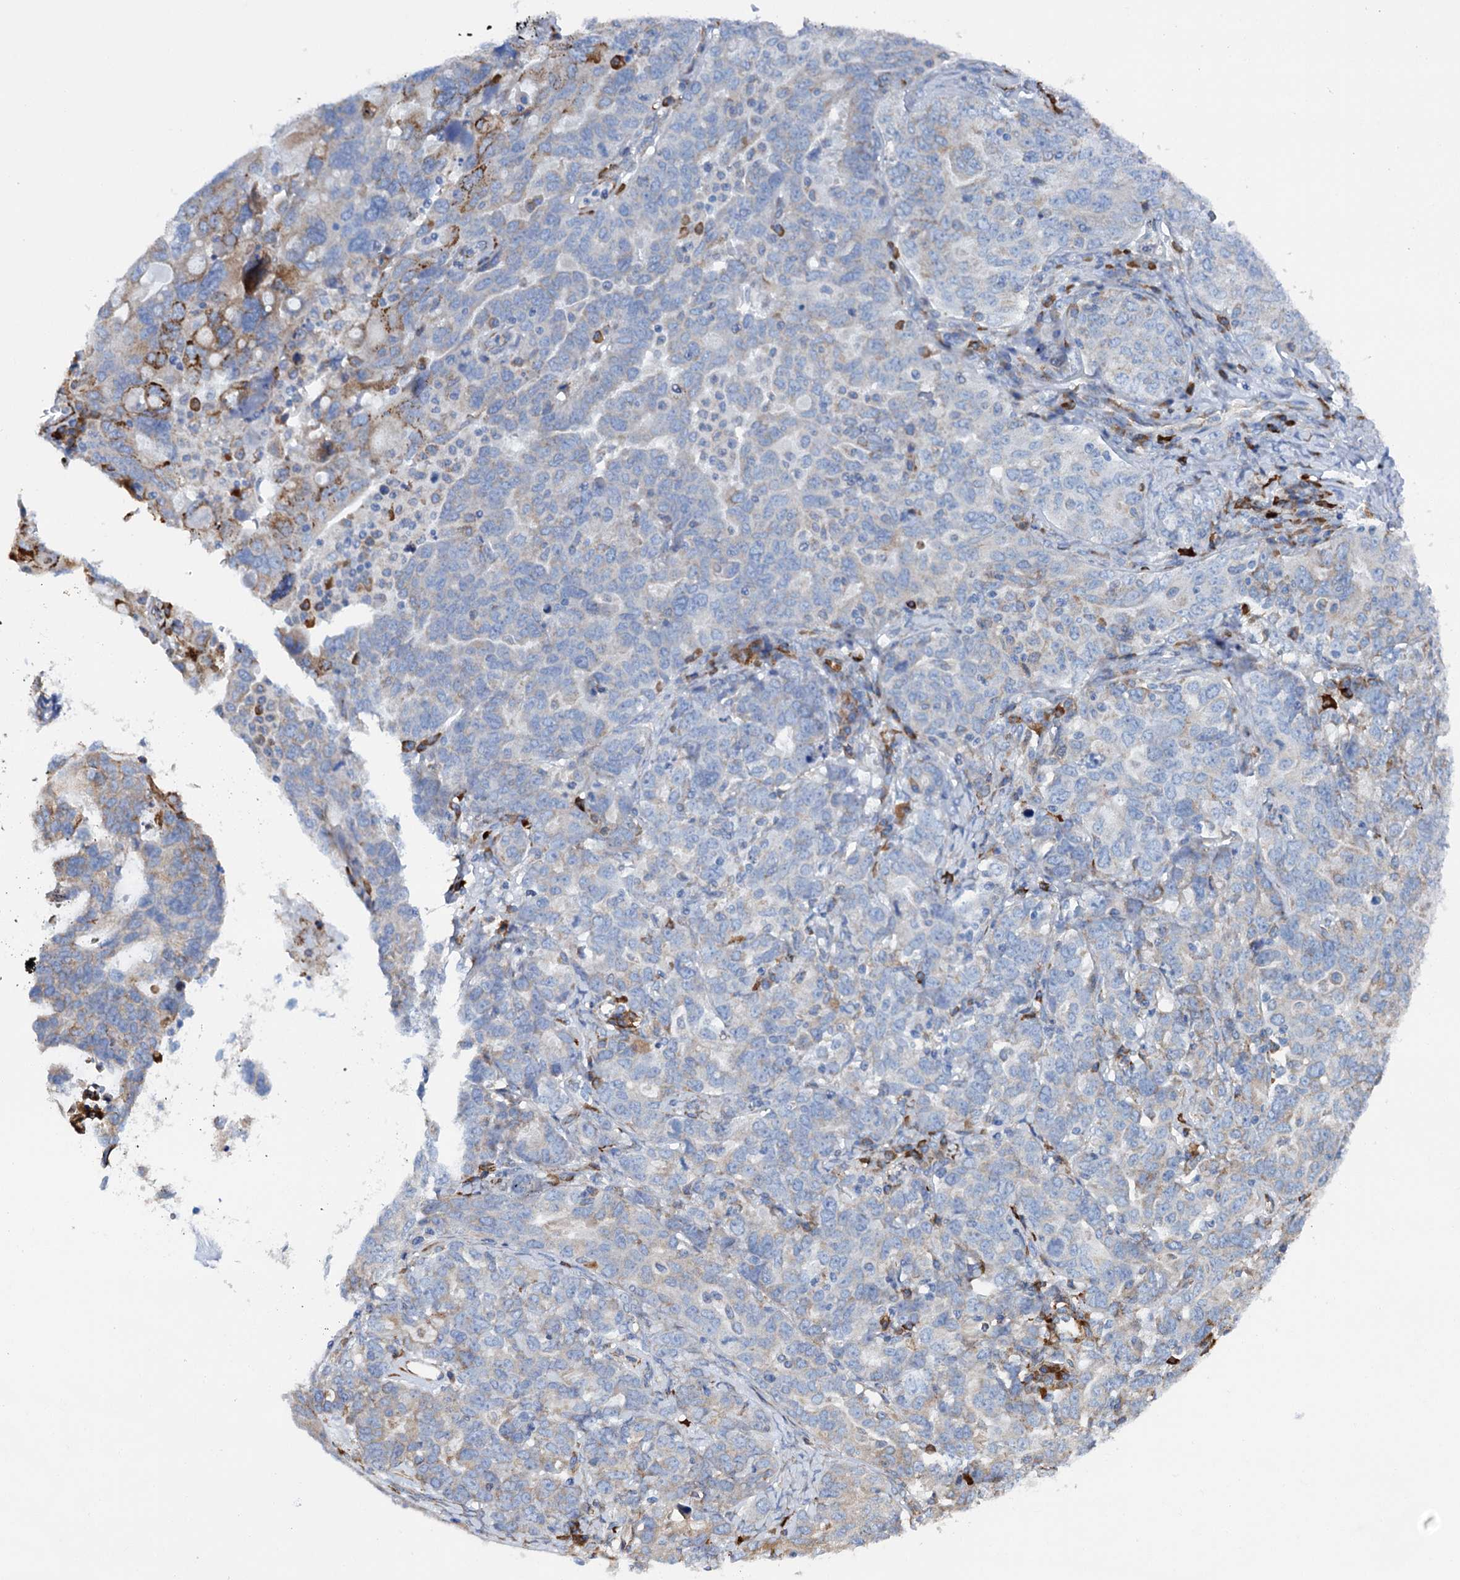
{"staining": {"intensity": "negative", "quantity": "none", "location": "none"}, "tissue": "ovarian cancer", "cell_type": "Tumor cells", "image_type": "cancer", "snomed": [{"axis": "morphology", "description": "Carcinoma, endometroid"}, {"axis": "topography", "description": "Ovary"}], "caption": "Tumor cells are negative for brown protein staining in ovarian cancer (endometroid carcinoma).", "gene": "SHE", "patient": {"sex": "female", "age": 62}}